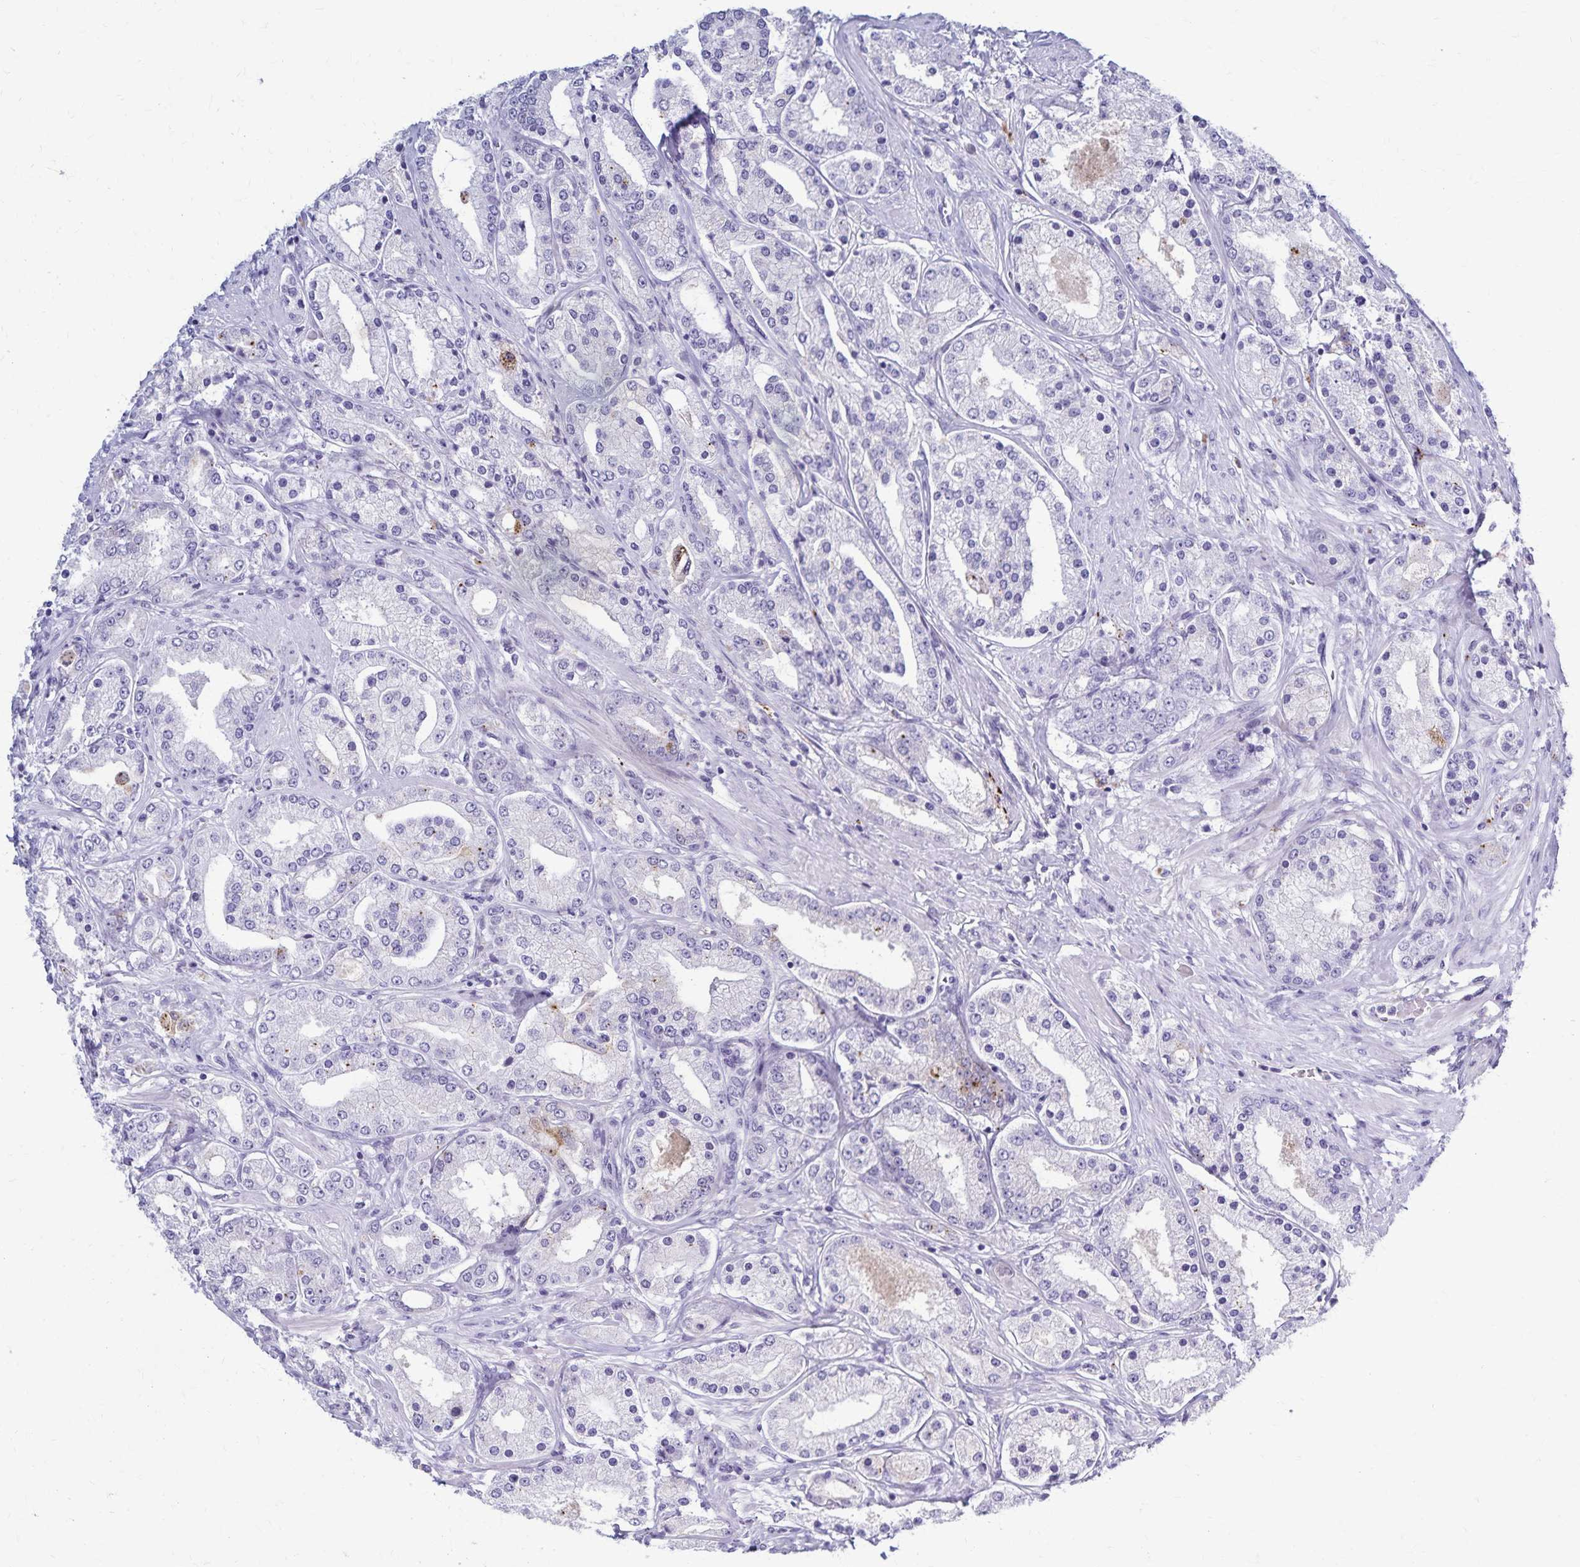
{"staining": {"intensity": "moderate", "quantity": "<25%", "location": "cytoplasmic/membranous"}, "tissue": "prostate cancer", "cell_type": "Tumor cells", "image_type": "cancer", "snomed": [{"axis": "morphology", "description": "Adenocarcinoma, High grade"}, {"axis": "topography", "description": "Prostate"}], "caption": "Tumor cells display moderate cytoplasmic/membranous expression in approximately <25% of cells in prostate cancer (adenocarcinoma (high-grade)).", "gene": "TMEM60", "patient": {"sex": "male", "age": 67}}